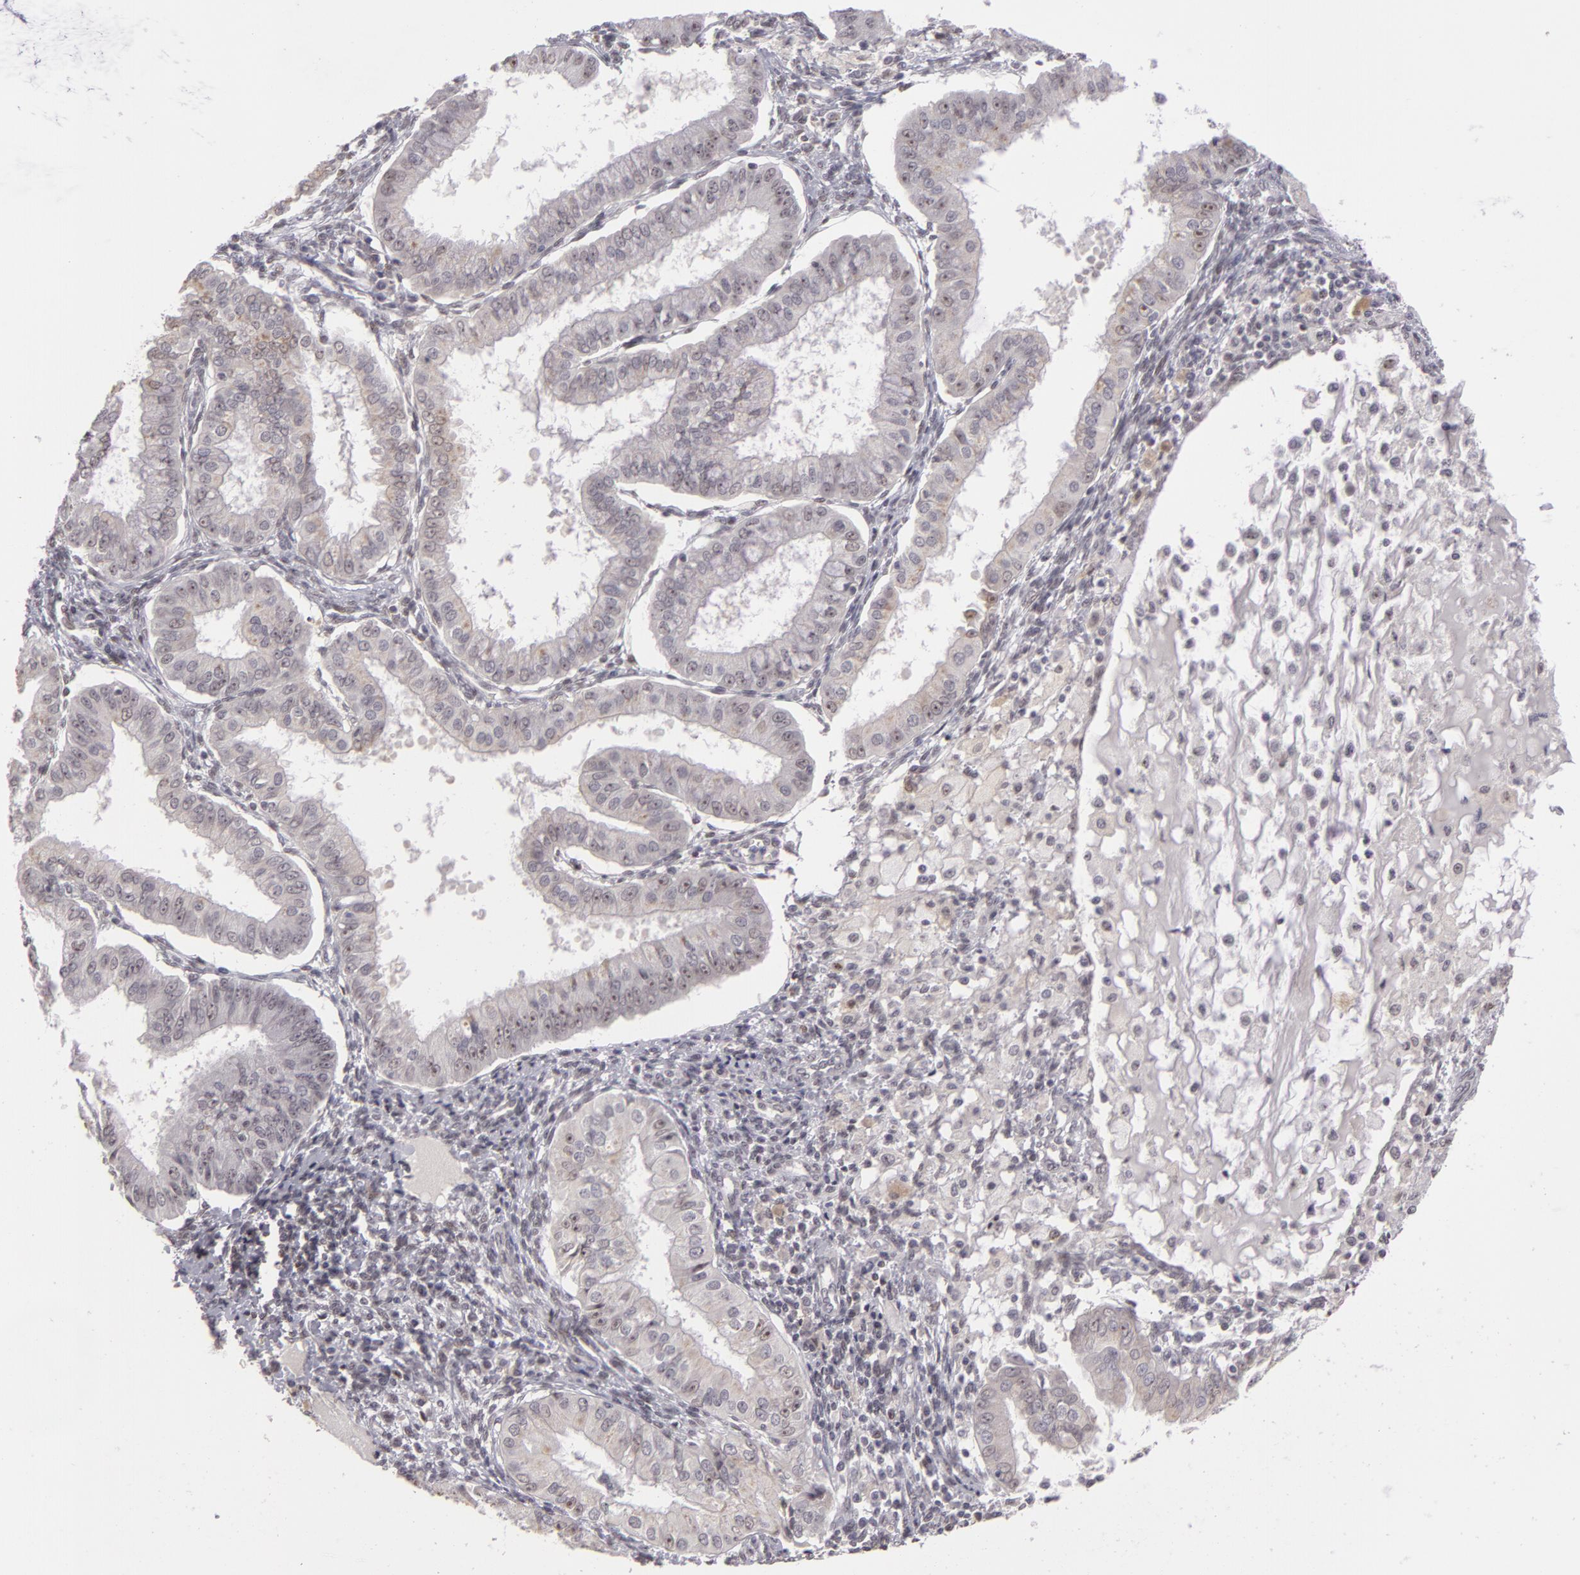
{"staining": {"intensity": "negative", "quantity": "none", "location": "none"}, "tissue": "endometrial cancer", "cell_type": "Tumor cells", "image_type": "cancer", "snomed": [{"axis": "morphology", "description": "Adenocarcinoma, NOS"}, {"axis": "topography", "description": "Endometrium"}], "caption": "Image shows no protein positivity in tumor cells of endometrial cancer (adenocarcinoma) tissue. (Stains: DAB immunohistochemistry (IHC) with hematoxylin counter stain, Microscopy: brightfield microscopy at high magnification).", "gene": "RRP7A", "patient": {"sex": "female", "age": 76}}